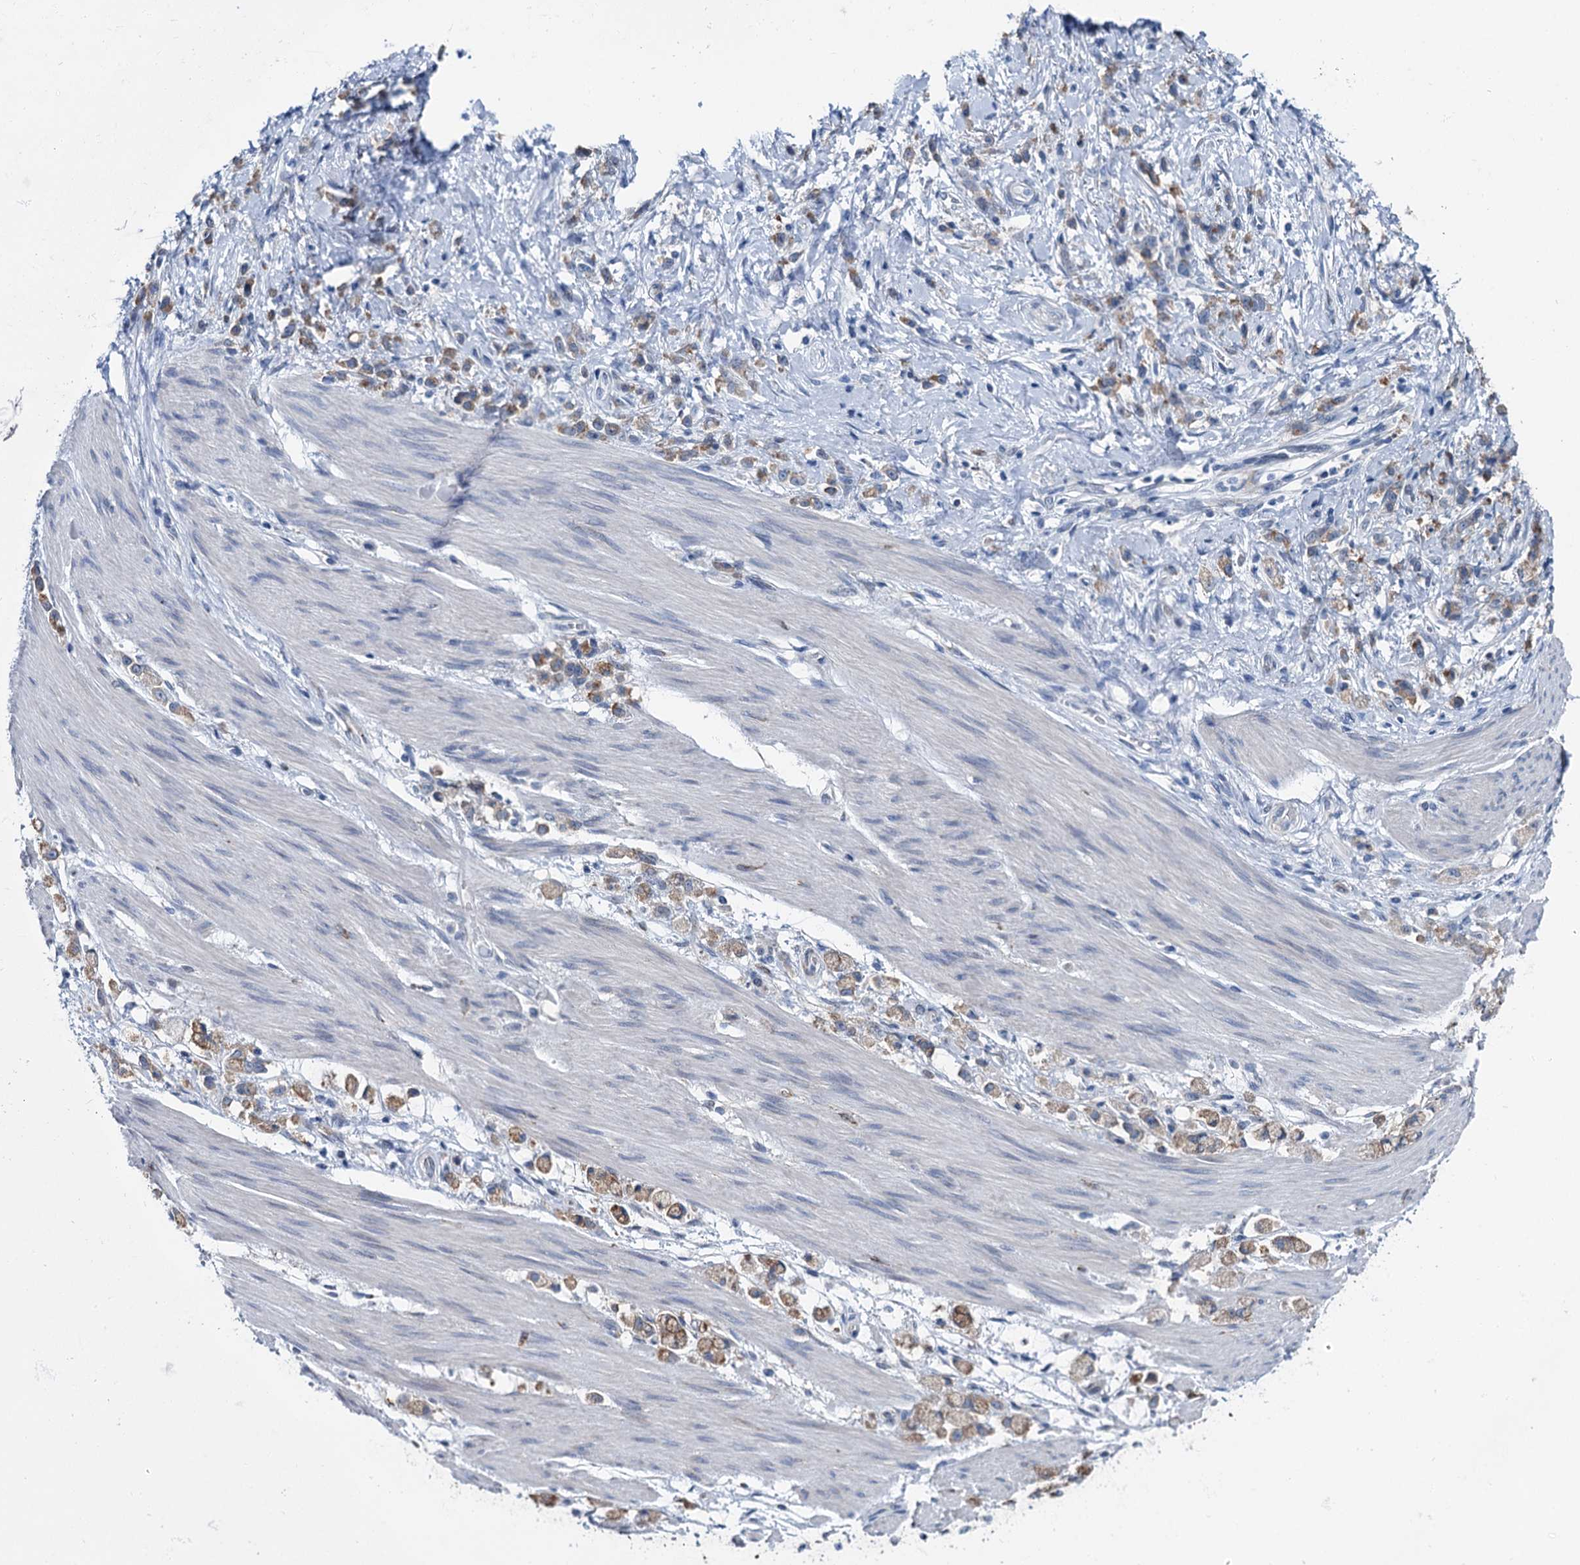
{"staining": {"intensity": "moderate", "quantity": ">75%", "location": "cytoplasmic/membranous"}, "tissue": "stomach cancer", "cell_type": "Tumor cells", "image_type": "cancer", "snomed": [{"axis": "morphology", "description": "Adenocarcinoma, NOS"}, {"axis": "topography", "description": "Stomach"}], "caption": "Tumor cells exhibit moderate cytoplasmic/membranous staining in approximately >75% of cells in stomach adenocarcinoma. (Stains: DAB in brown, nuclei in blue, Microscopy: brightfield microscopy at high magnification).", "gene": "MIOX", "patient": {"sex": "female", "age": 60}}